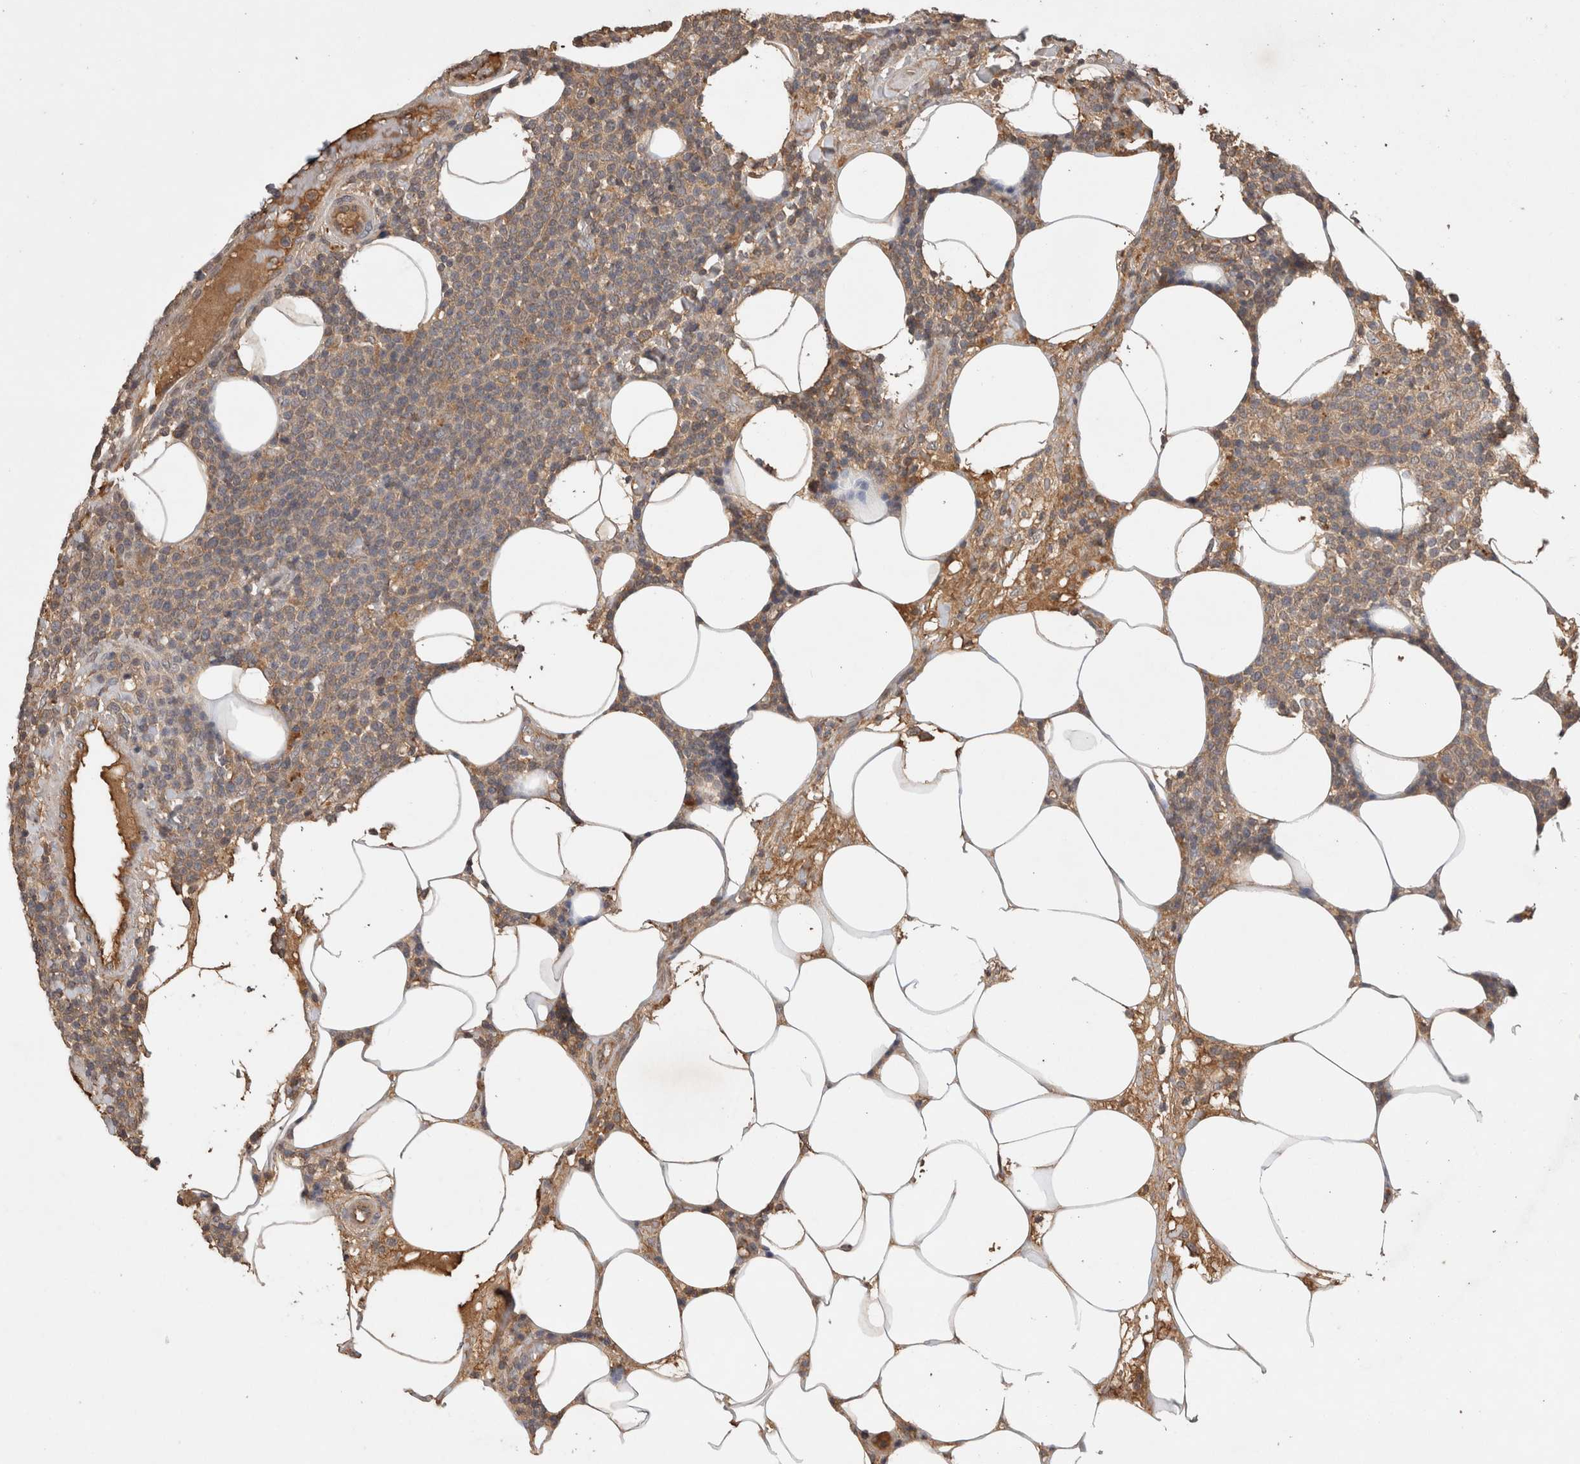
{"staining": {"intensity": "weak", "quantity": "25%-75%", "location": "cytoplasmic/membranous"}, "tissue": "lymphoma", "cell_type": "Tumor cells", "image_type": "cancer", "snomed": [{"axis": "morphology", "description": "Malignant lymphoma, non-Hodgkin's type, High grade"}, {"axis": "topography", "description": "Lymph node"}], "caption": "Immunohistochemistry (IHC) of human lymphoma reveals low levels of weak cytoplasmic/membranous staining in about 25%-75% of tumor cells.", "gene": "PRMT3", "patient": {"sex": "male", "age": 61}}